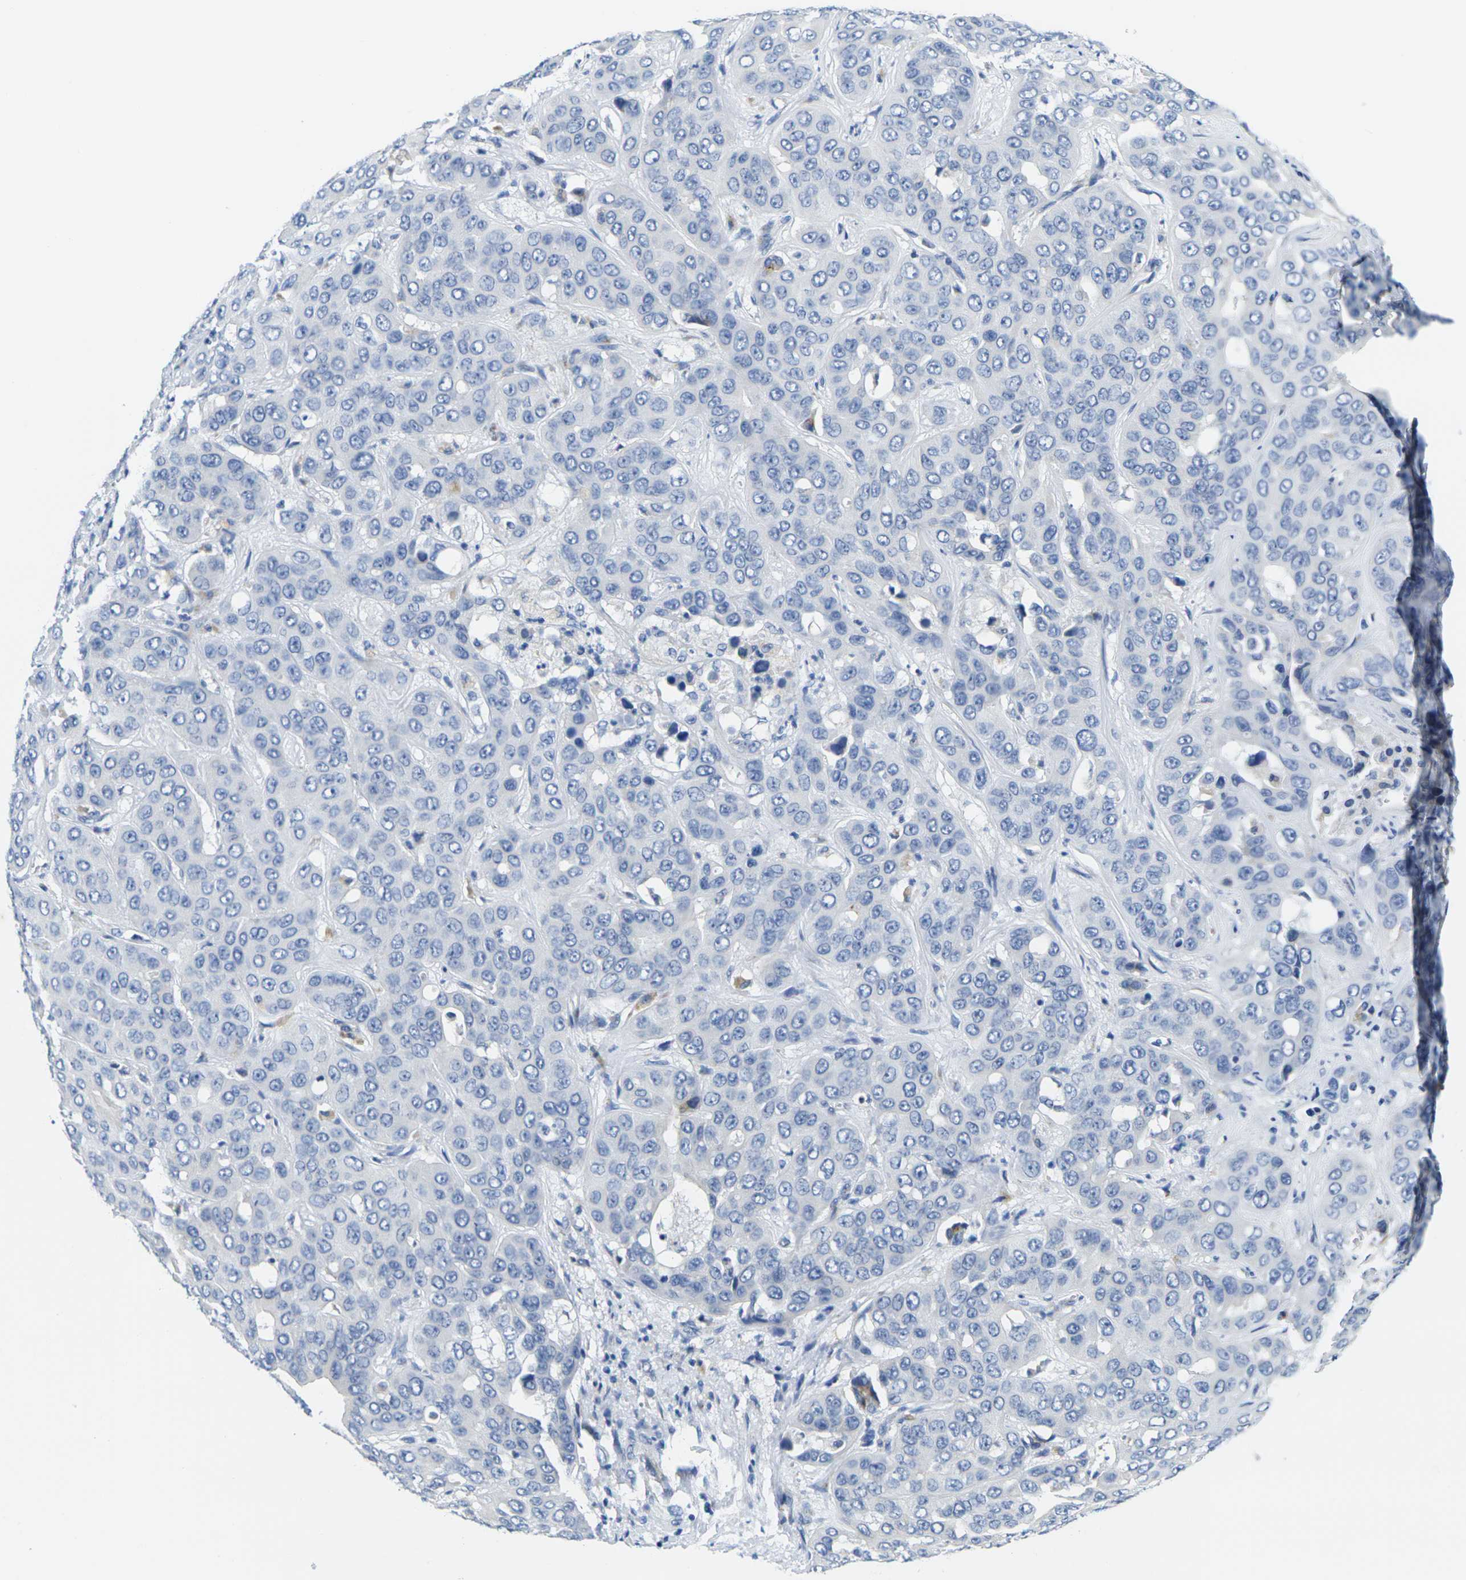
{"staining": {"intensity": "negative", "quantity": "none", "location": "none"}, "tissue": "liver cancer", "cell_type": "Tumor cells", "image_type": "cancer", "snomed": [{"axis": "morphology", "description": "Cholangiocarcinoma"}, {"axis": "topography", "description": "Liver"}], "caption": "An immunohistochemistry image of cholangiocarcinoma (liver) is shown. There is no staining in tumor cells of cholangiocarcinoma (liver).", "gene": "CRK", "patient": {"sex": "female", "age": 52}}